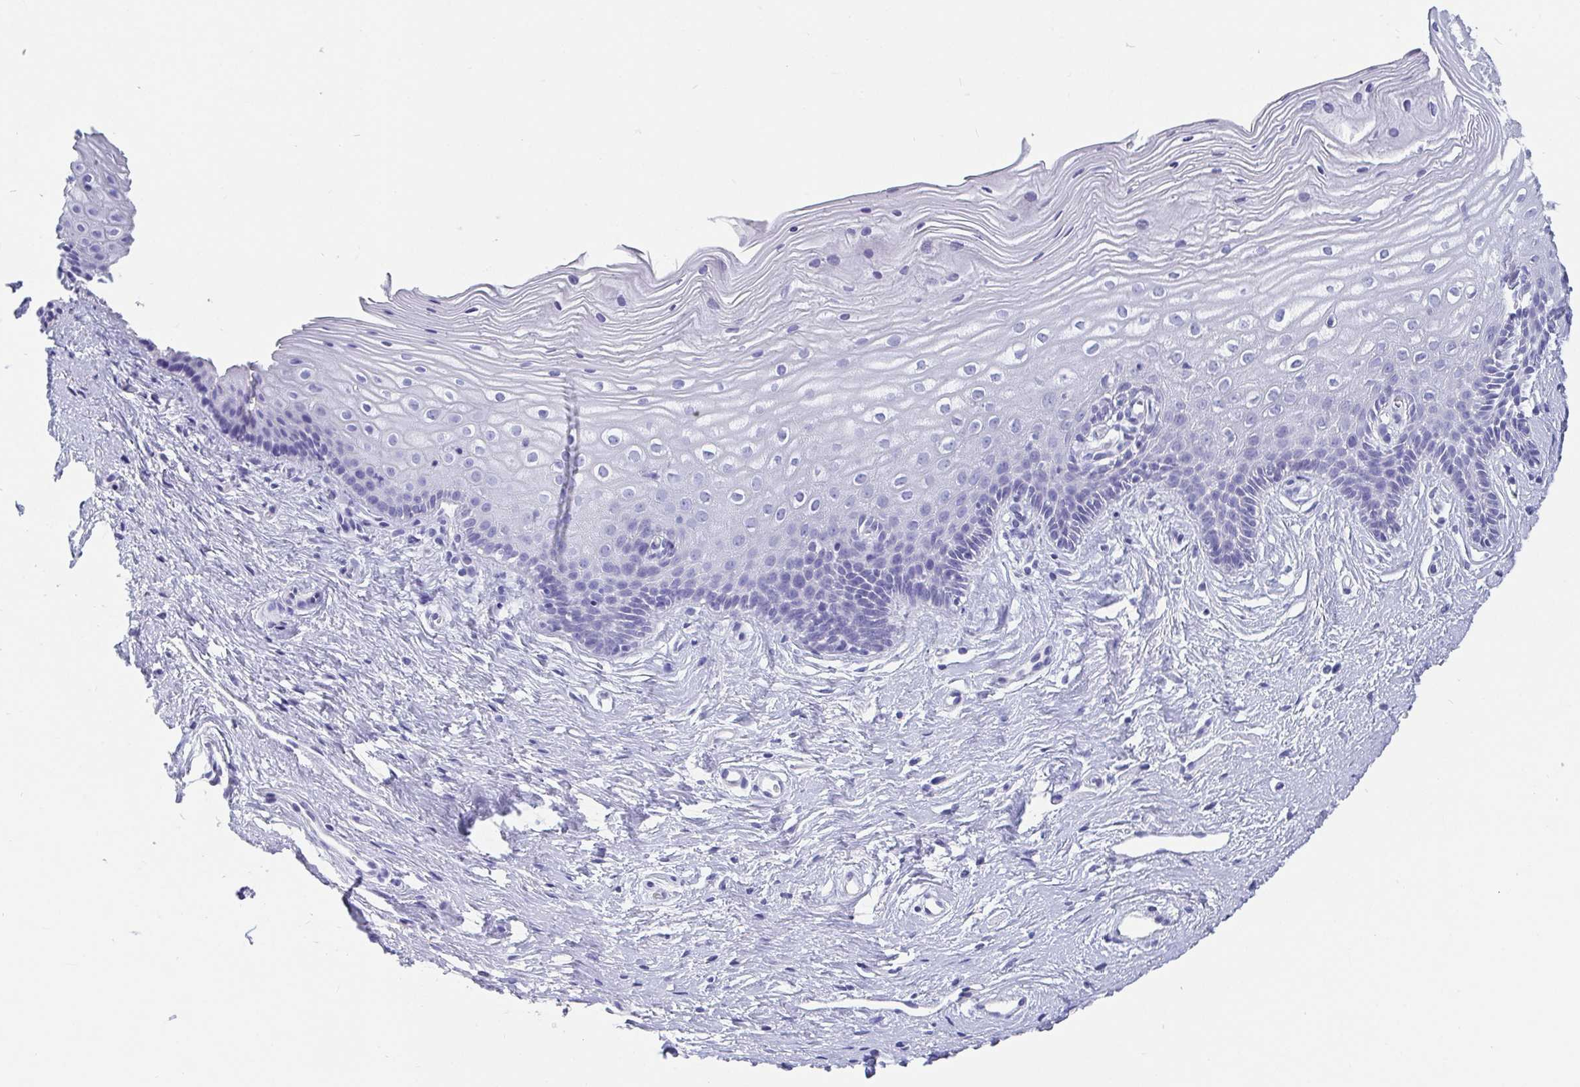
{"staining": {"intensity": "negative", "quantity": "none", "location": "none"}, "tissue": "cervix", "cell_type": "Glandular cells", "image_type": "normal", "snomed": [{"axis": "morphology", "description": "Normal tissue, NOS"}, {"axis": "topography", "description": "Cervix"}], "caption": "Photomicrograph shows no protein expression in glandular cells of normal cervix.", "gene": "SCGN", "patient": {"sex": "female", "age": 40}}